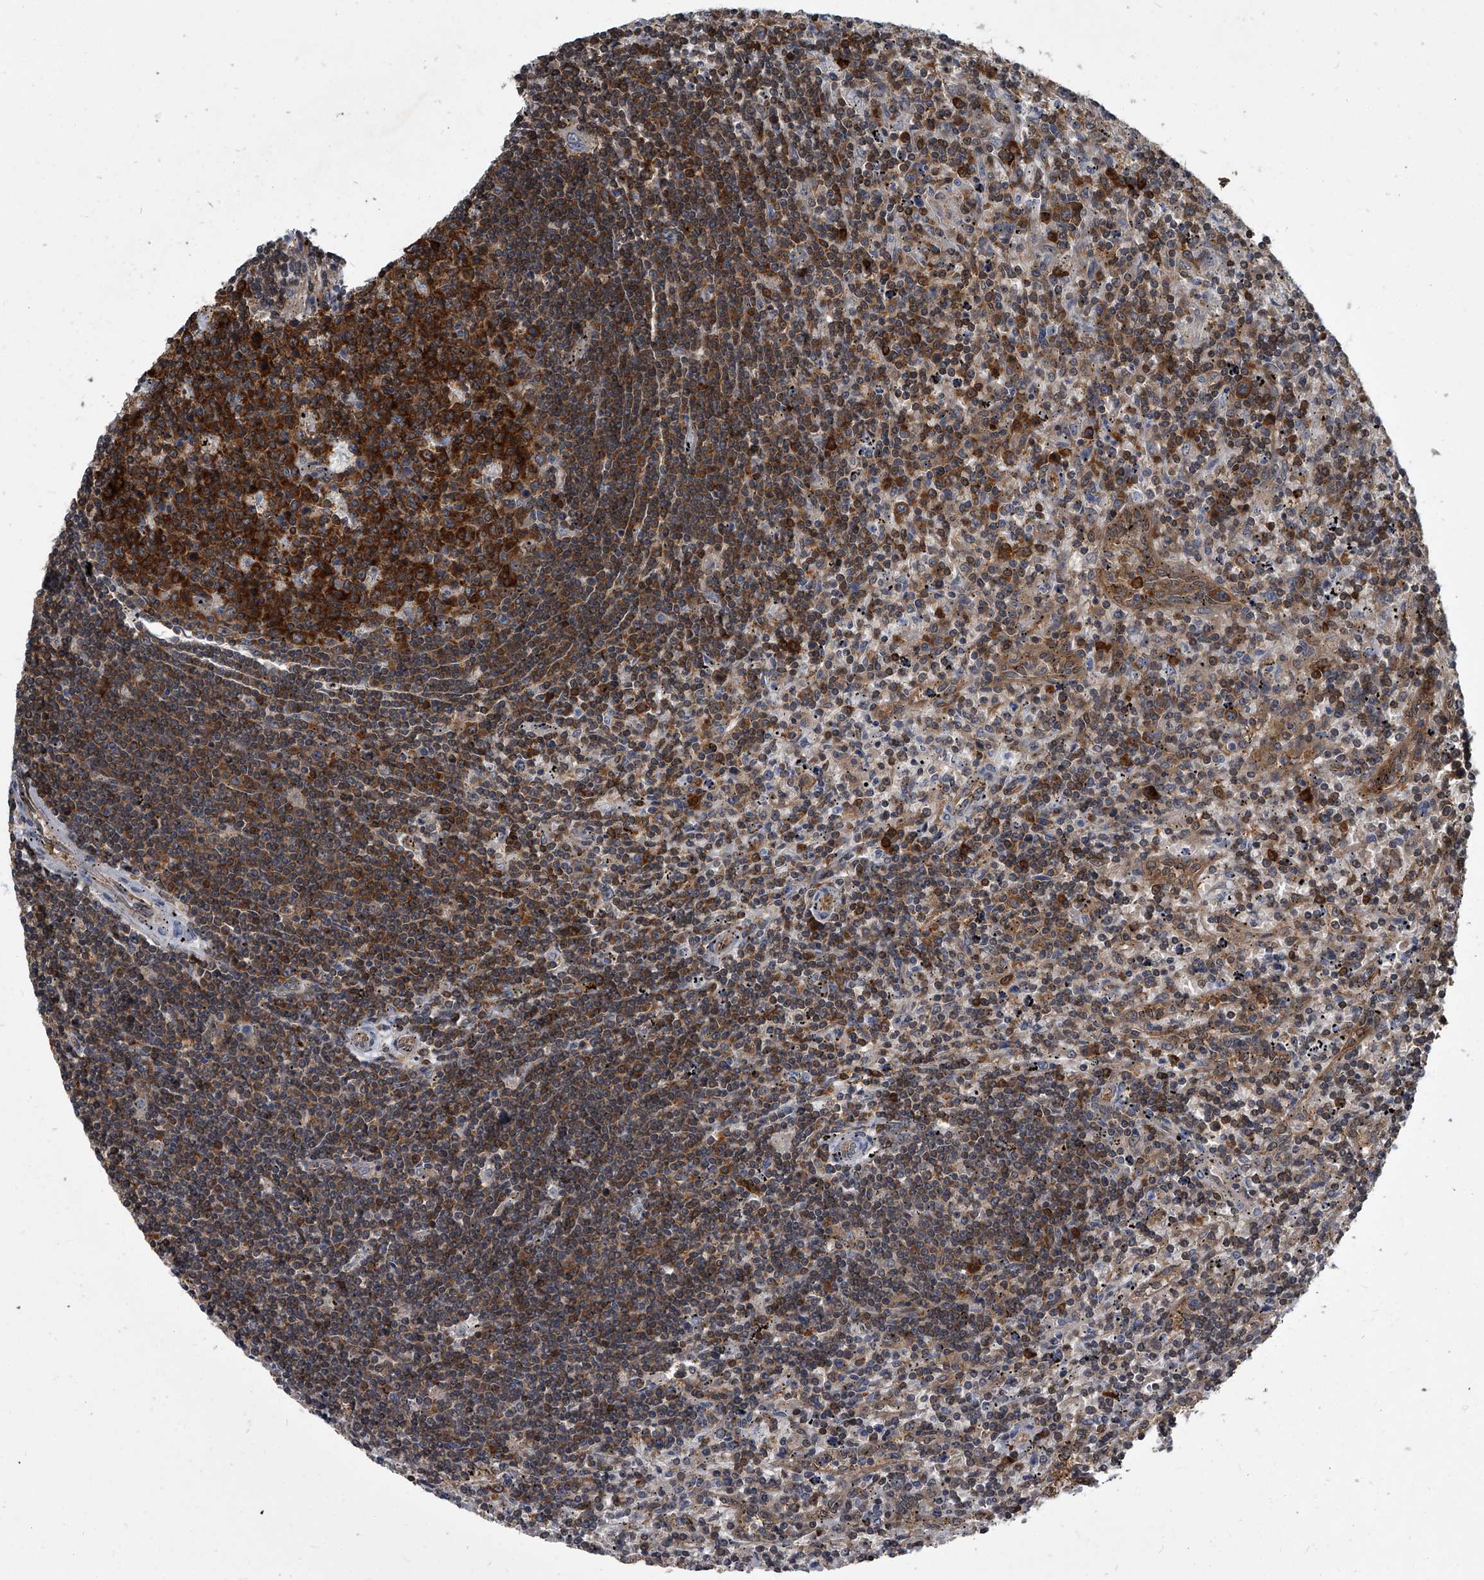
{"staining": {"intensity": "strong", "quantity": "25%-75%", "location": "cytoplasmic/membranous"}, "tissue": "lymphoma", "cell_type": "Tumor cells", "image_type": "cancer", "snomed": [{"axis": "morphology", "description": "Malignant lymphoma, non-Hodgkin's type, Low grade"}, {"axis": "topography", "description": "Spleen"}], "caption": "This micrograph shows lymphoma stained with immunohistochemistry (IHC) to label a protein in brown. The cytoplasmic/membranous of tumor cells show strong positivity for the protein. Nuclei are counter-stained blue.", "gene": "CDV3", "patient": {"sex": "male", "age": 76}}